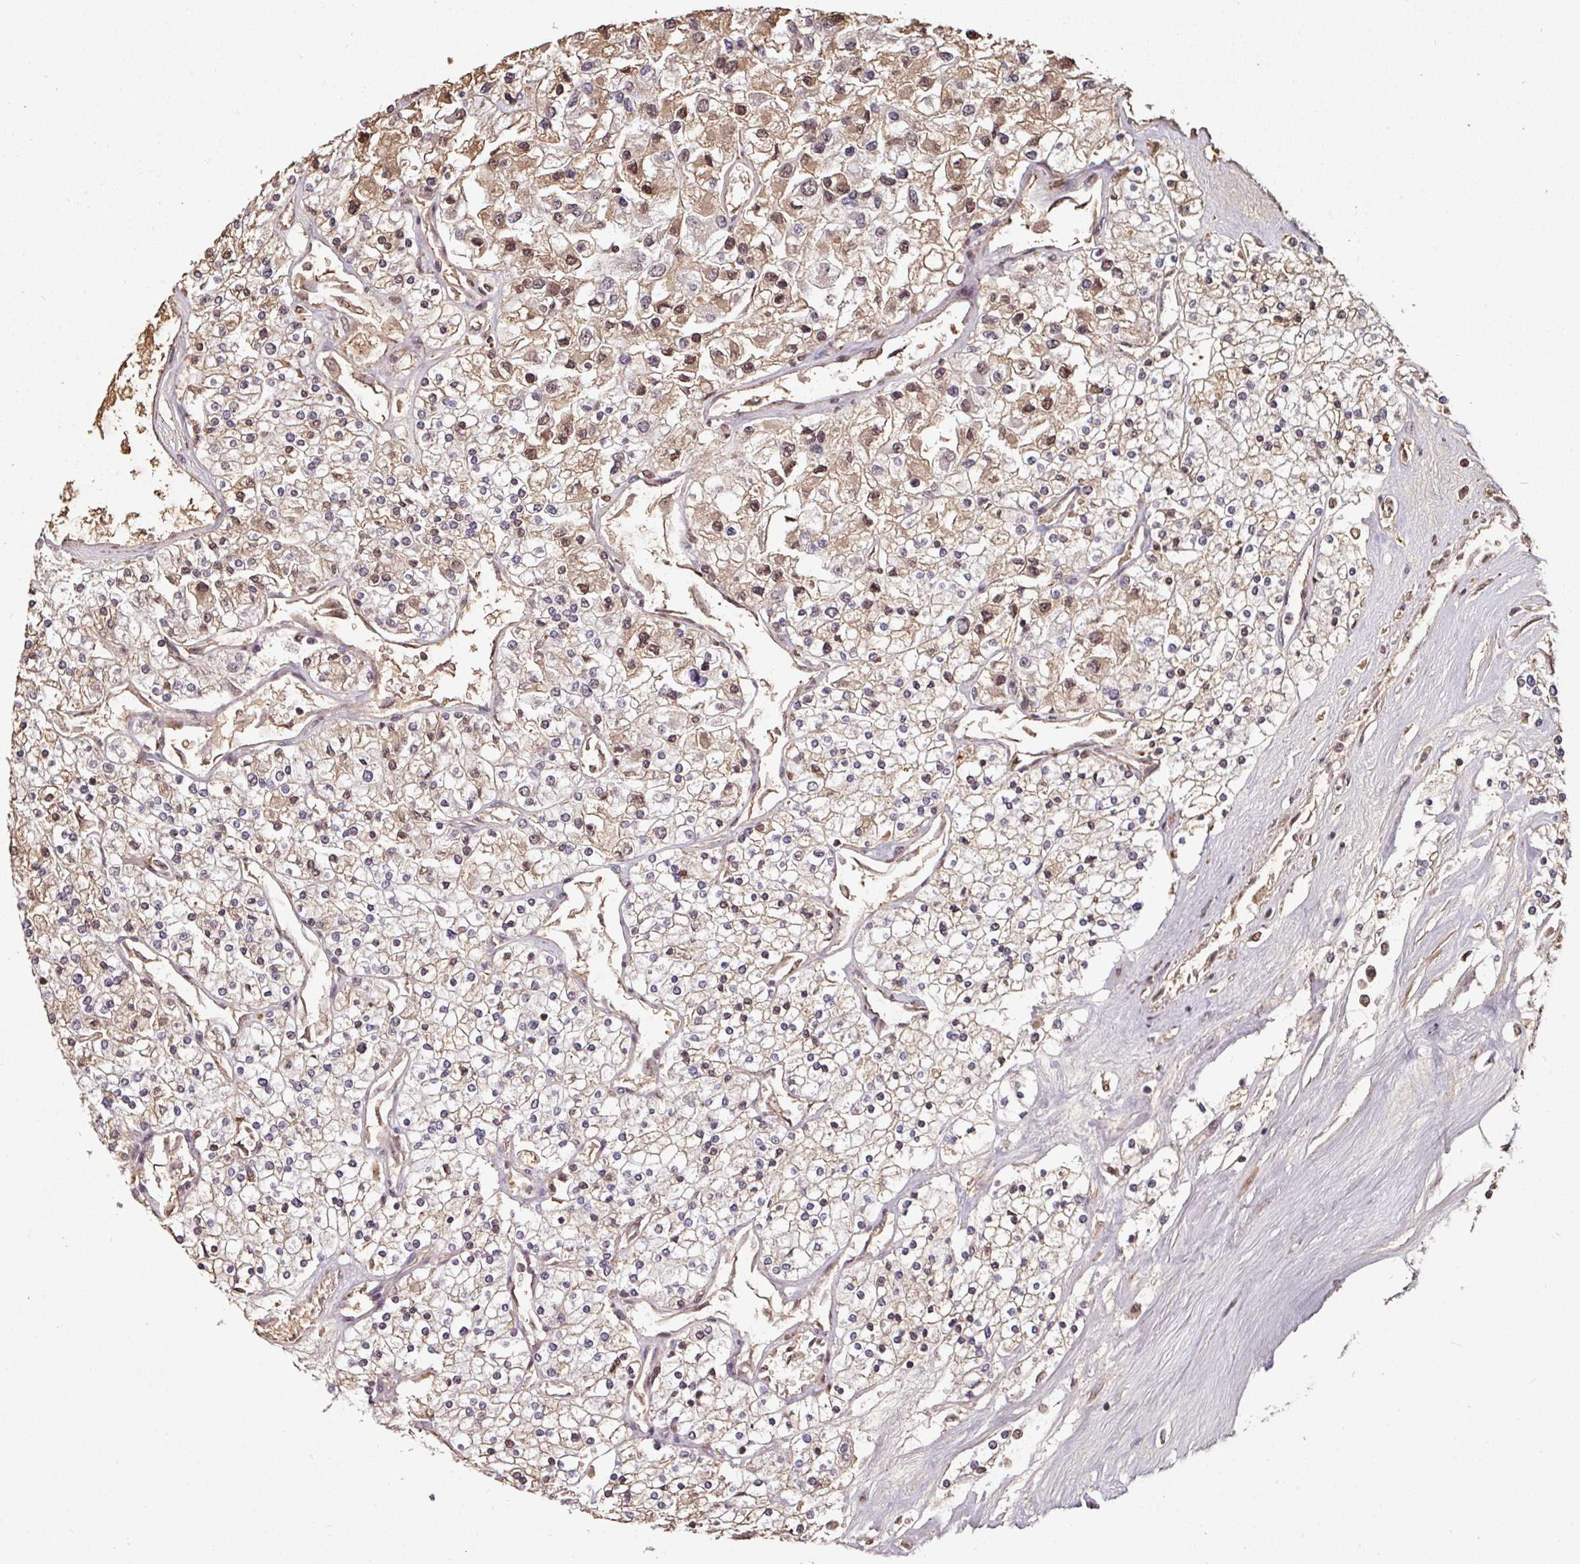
{"staining": {"intensity": "moderate", "quantity": ">75%", "location": "cytoplasmic/membranous,nuclear"}, "tissue": "renal cancer", "cell_type": "Tumor cells", "image_type": "cancer", "snomed": [{"axis": "morphology", "description": "Adenocarcinoma, NOS"}, {"axis": "topography", "description": "Kidney"}], "caption": "Immunohistochemistry (IHC) photomicrograph of human renal adenocarcinoma stained for a protein (brown), which shows medium levels of moderate cytoplasmic/membranous and nuclear positivity in approximately >75% of tumor cells.", "gene": "POLD1", "patient": {"sex": "male", "age": 80}}